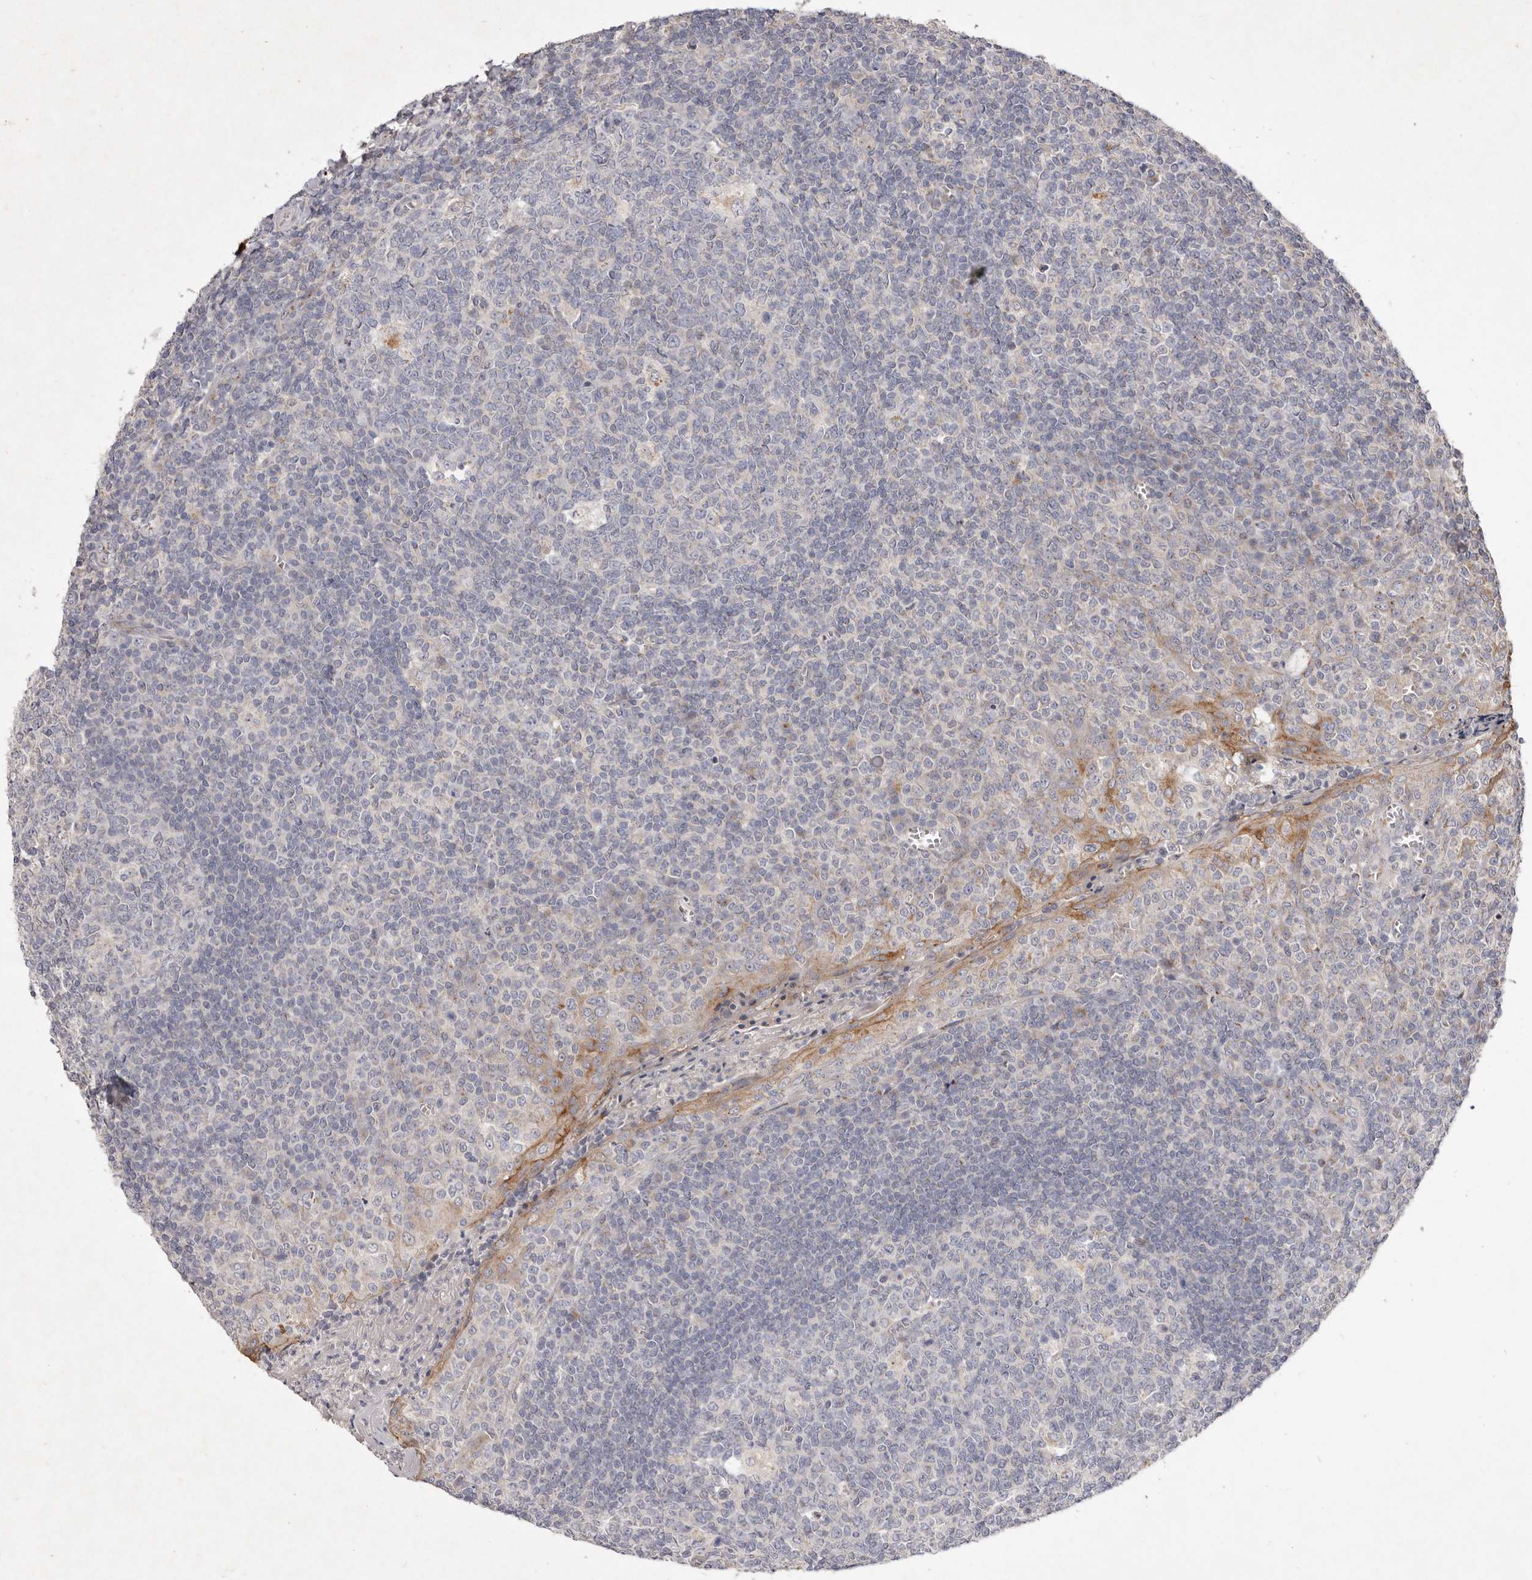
{"staining": {"intensity": "negative", "quantity": "none", "location": "none"}, "tissue": "tonsil", "cell_type": "Germinal center cells", "image_type": "normal", "snomed": [{"axis": "morphology", "description": "Normal tissue, NOS"}, {"axis": "topography", "description": "Tonsil"}], "caption": "This photomicrograph is of unremarkable tonsil stained with immunohistochemistry (IHC) to label a protein in brown with the nuclei are counter-stained blue. There is no expression in germinal center cells. (DAB (3,3'-diaminobenzidine) IHC visualized using brightfield microscopy, high magnification).", "gene": "USP24", "patient": {"sex": "female", "age": 19}}